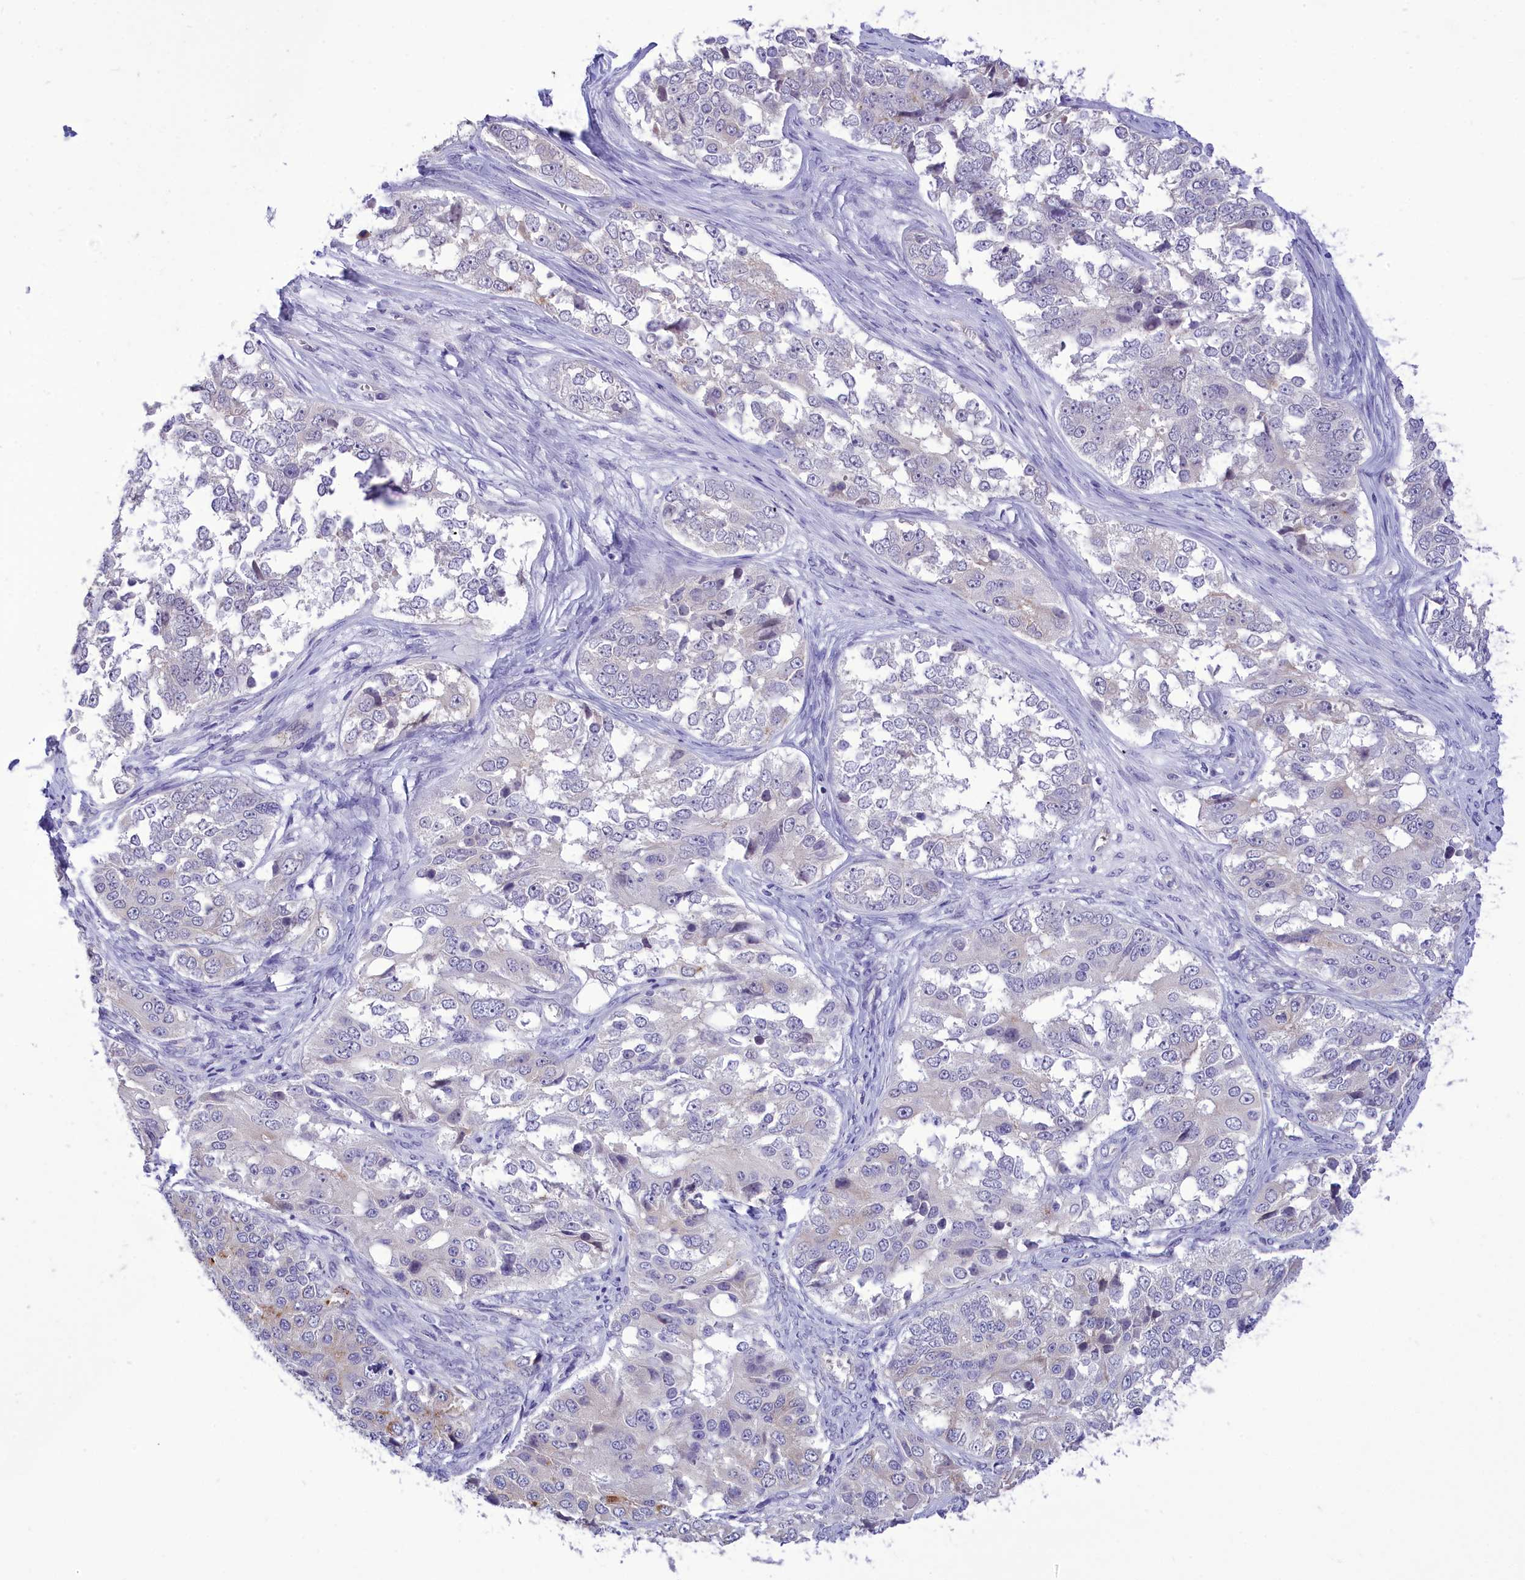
{"staining": {"intensity": "negative", "quantity": "none", "location": "none"}, "tissue": "ovarian cancer", "cell_type": "Tumor cells", "image_type": "cancer", "snomed": [{"axis": "morphology", "description": "Carcinoma, endometroid"}, {"axis": "topography", "description": "Ovary"}], "caption": "Photomicrograph shows no significant protein staining in tumor cells of ovarian endometroid carcinoma.", "gene": "DCAF16", "patient": {"sex": "female", "age": 51}}